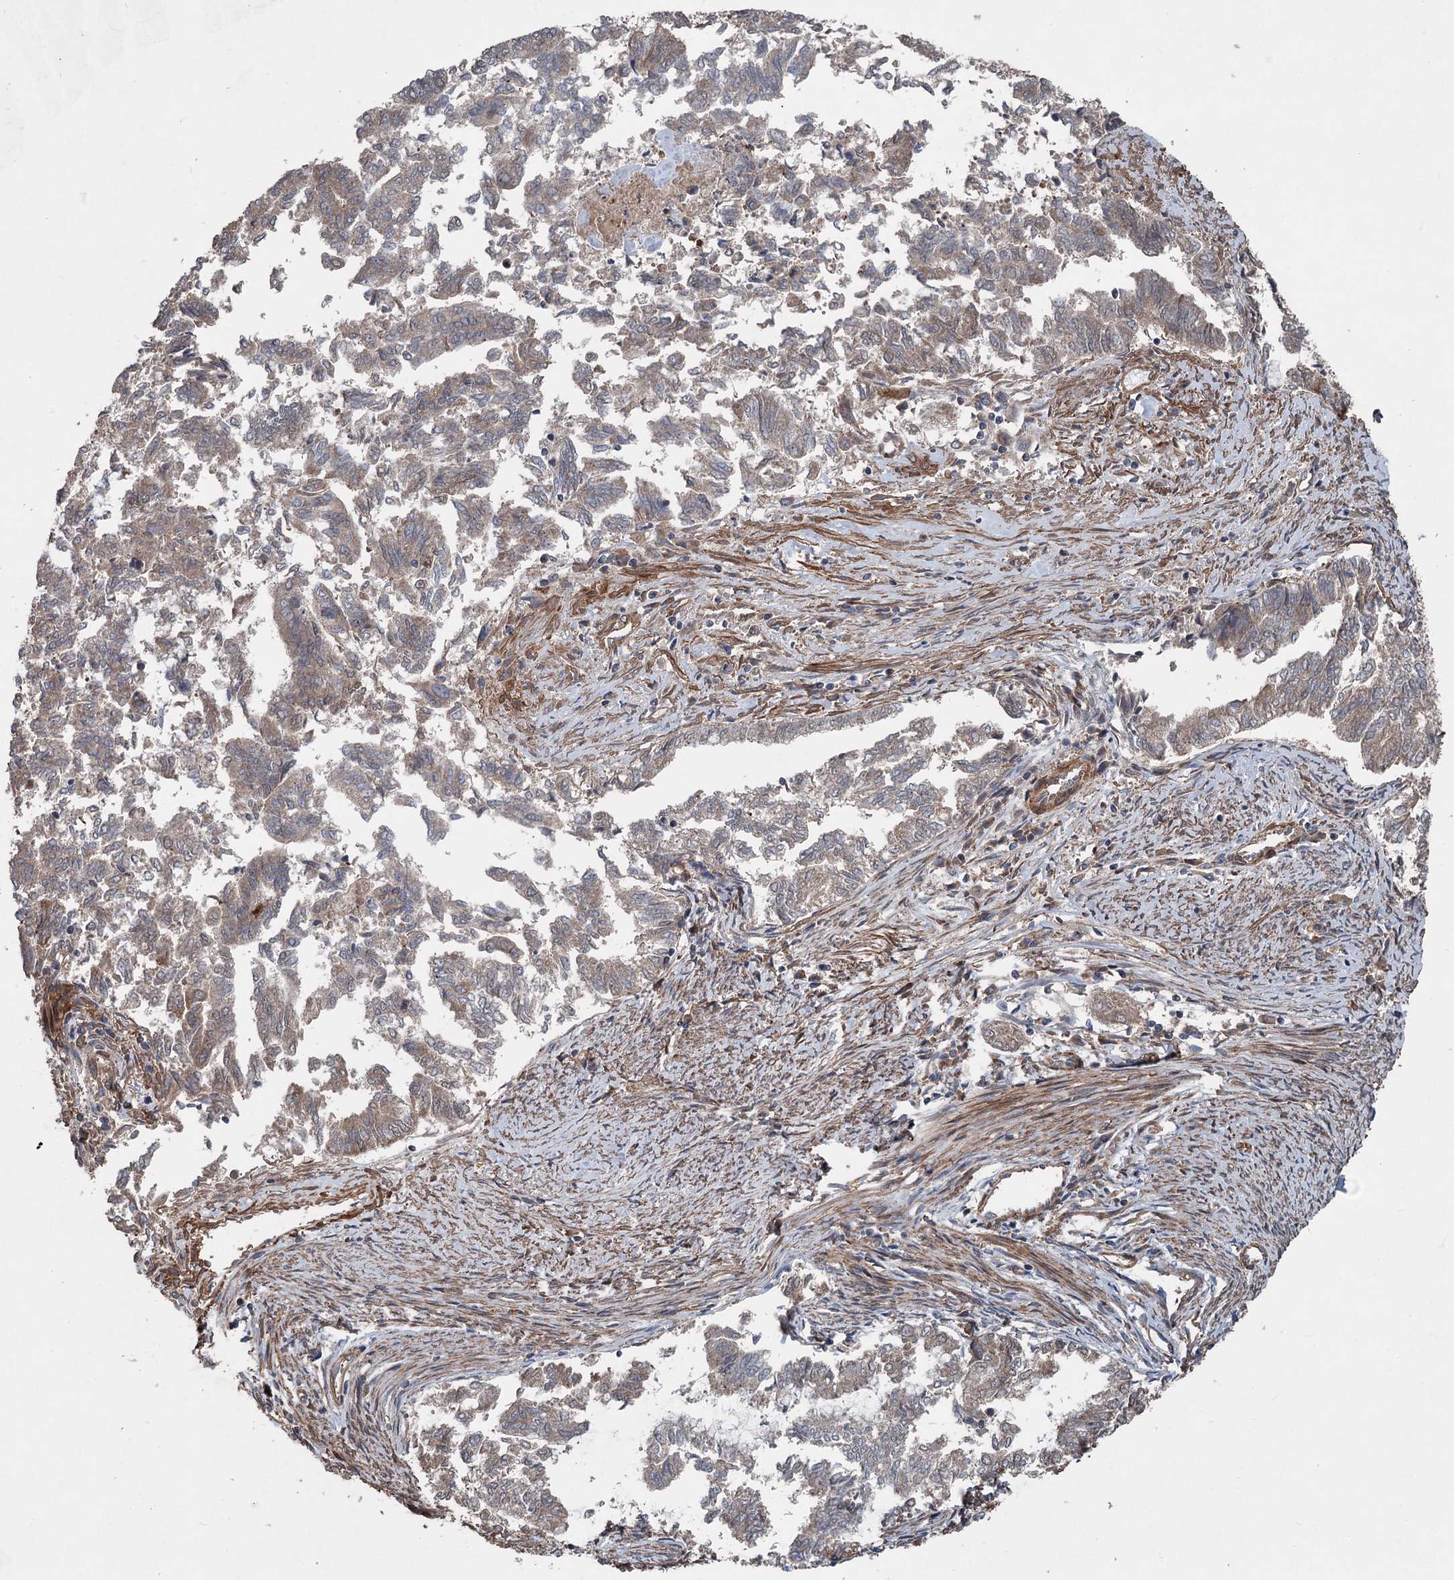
{"staining": {"intensity": "weak", "quantity": "25%-75%", "location": "cytoplasmic/membranous"}, "tissue": "endometrial cancer", "cell_type": "Tumor cells", "image_type": "cancer", "snomed": [{"axis": "morphology", "description": "Adenocarcinoma, NOS"}, {"axis": "topography", "description": "Endometrium"}], "caption": "This is a micrograph of IHC staining of endometrial adenocarcinoma, which shows weak positivity in the cytoplasmic/membranous of tumor cells.", "gene": "RNF214", "patient": {"sex": "female", "age": 79}}